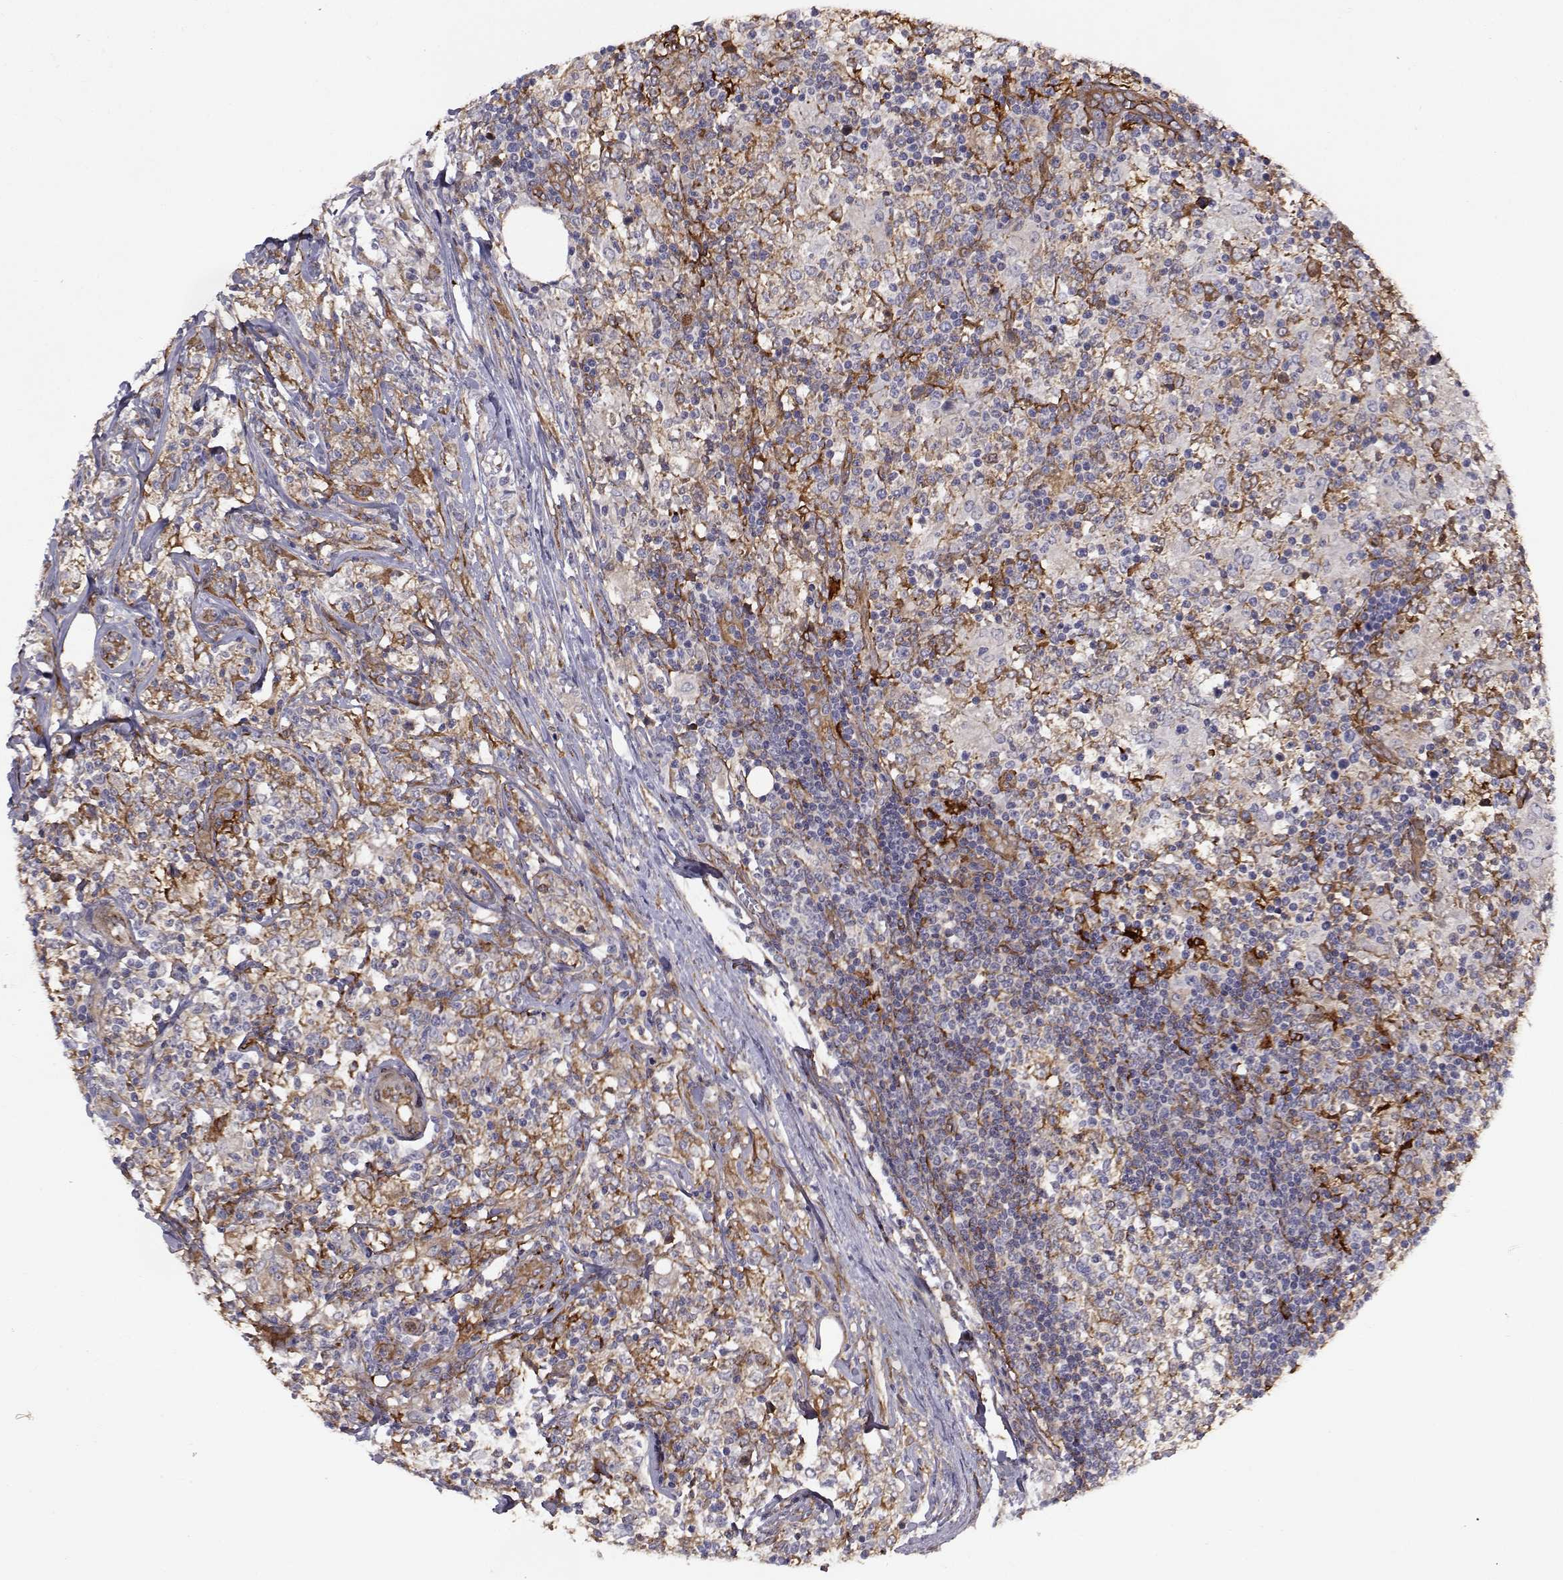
{"staining": {"intensity": "negative", "quantity": "none", "location": "none"}, "tissue": "lymphoma", "cell_type": "Tumor cells", "image_type": "cancer", "snomed": [{"axis": "morphology", "description": "Malignant lymphoma, non-Hodgkin's type, High grade"}, {"axis": "topography", "description": "Lymph node"}], "caption": "Protein analysis of high-grade malignant lymphoma, non-Hodgkin's type exhibits no significant expression in tumor cells.", "gene": "TRIP10", "patient": {"sex": "female", "age": 84}}